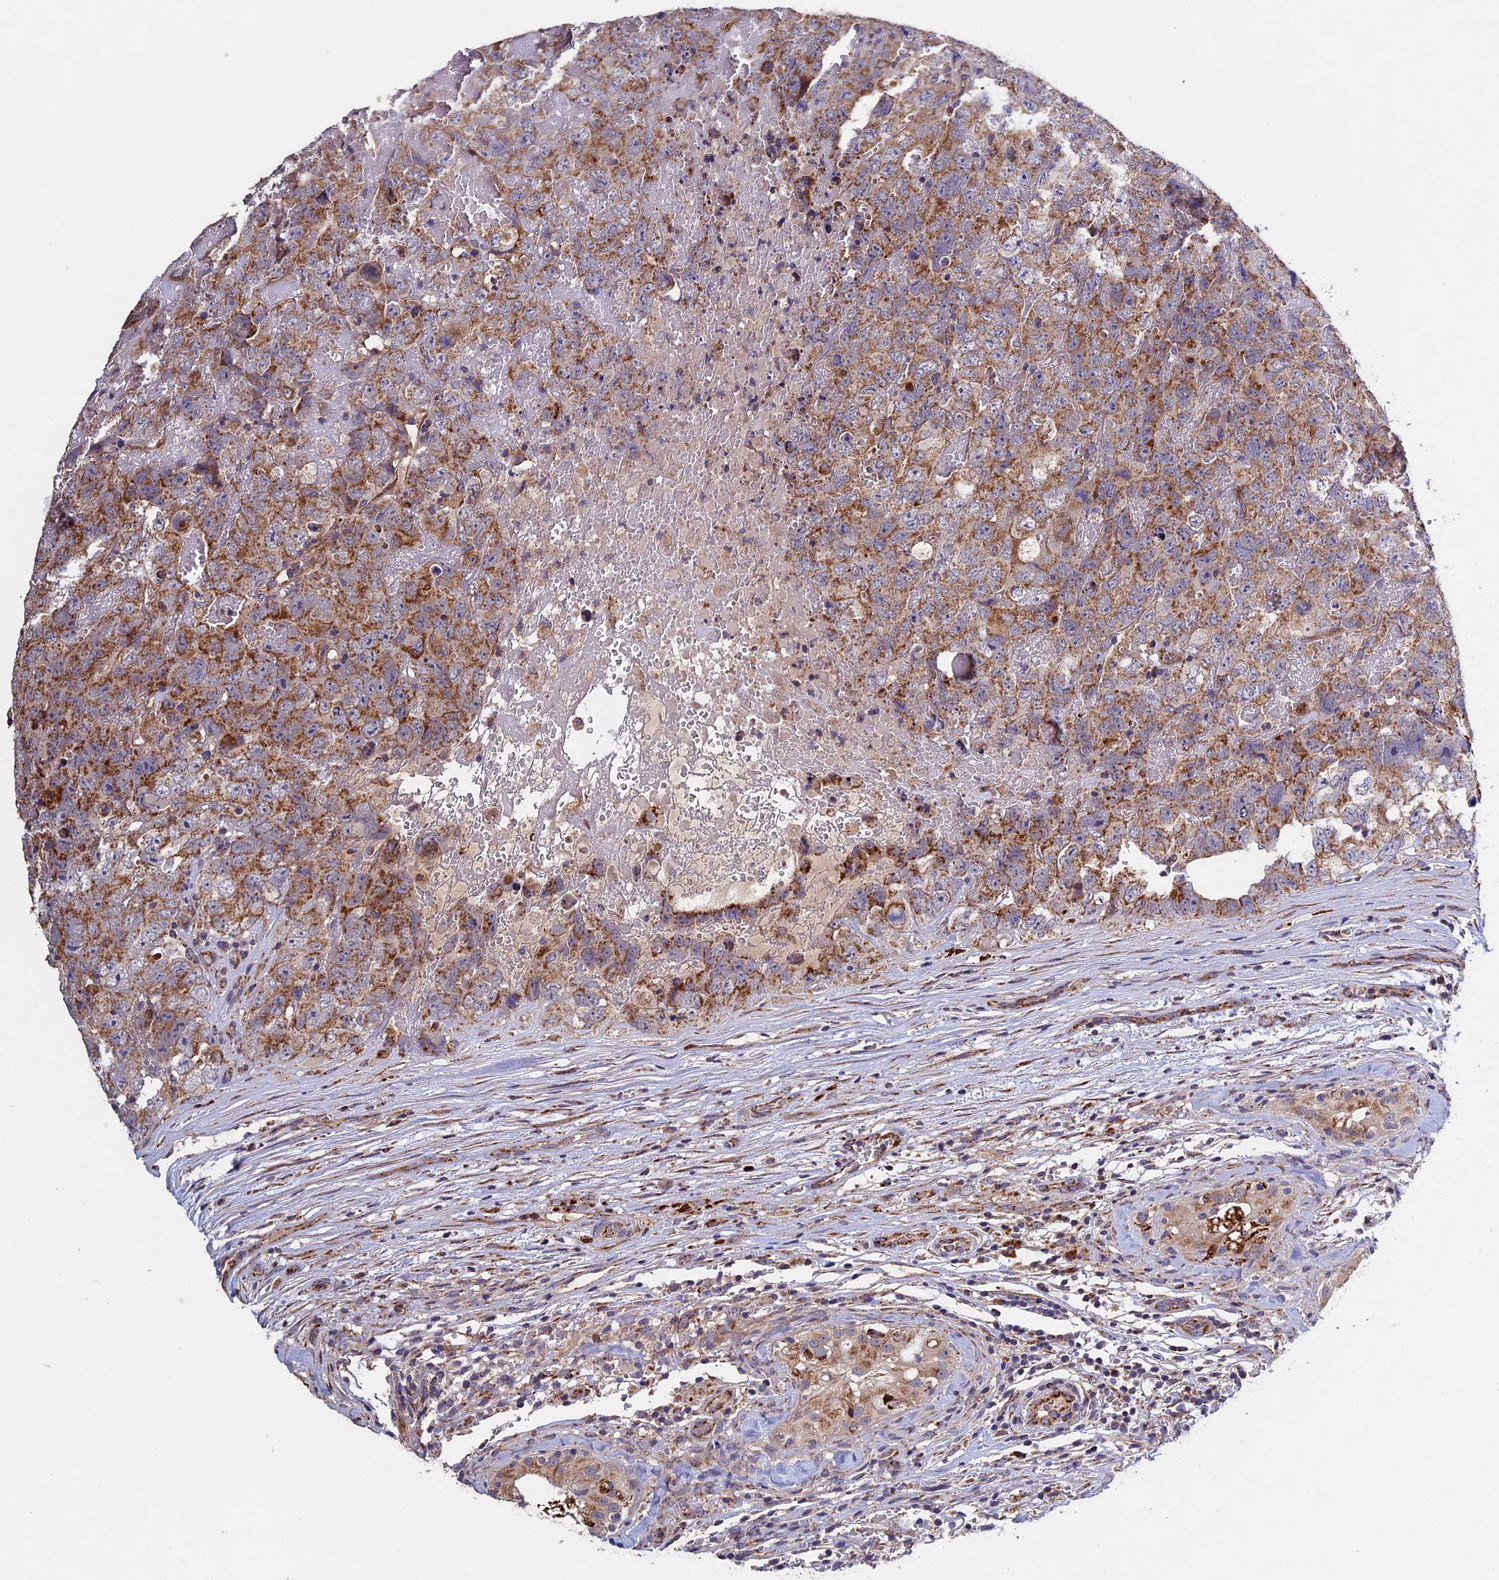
{"staining": {"intensity": "moderate", "quantity": ">75%", "location": "cytoplasmic/membranous"}, "tissue": "testis cancer", "cell_type": "Tumor cells", "image_type": "cancer", "snomed": [{"axis": "morphology", "description": "Carcinoma, Embryonal, NOS"}, {"axis": "topography", "description": "Testis"}], "caption": "Approximately >75% of tumor cells in testis cancer (embryonal carcinoma) display moderate cytoplasmic/membranous protein expression as visualized by brown immunohistochemical staining.", "gene": "RNF17", "patient": {"sex": "male", "age": 45}}